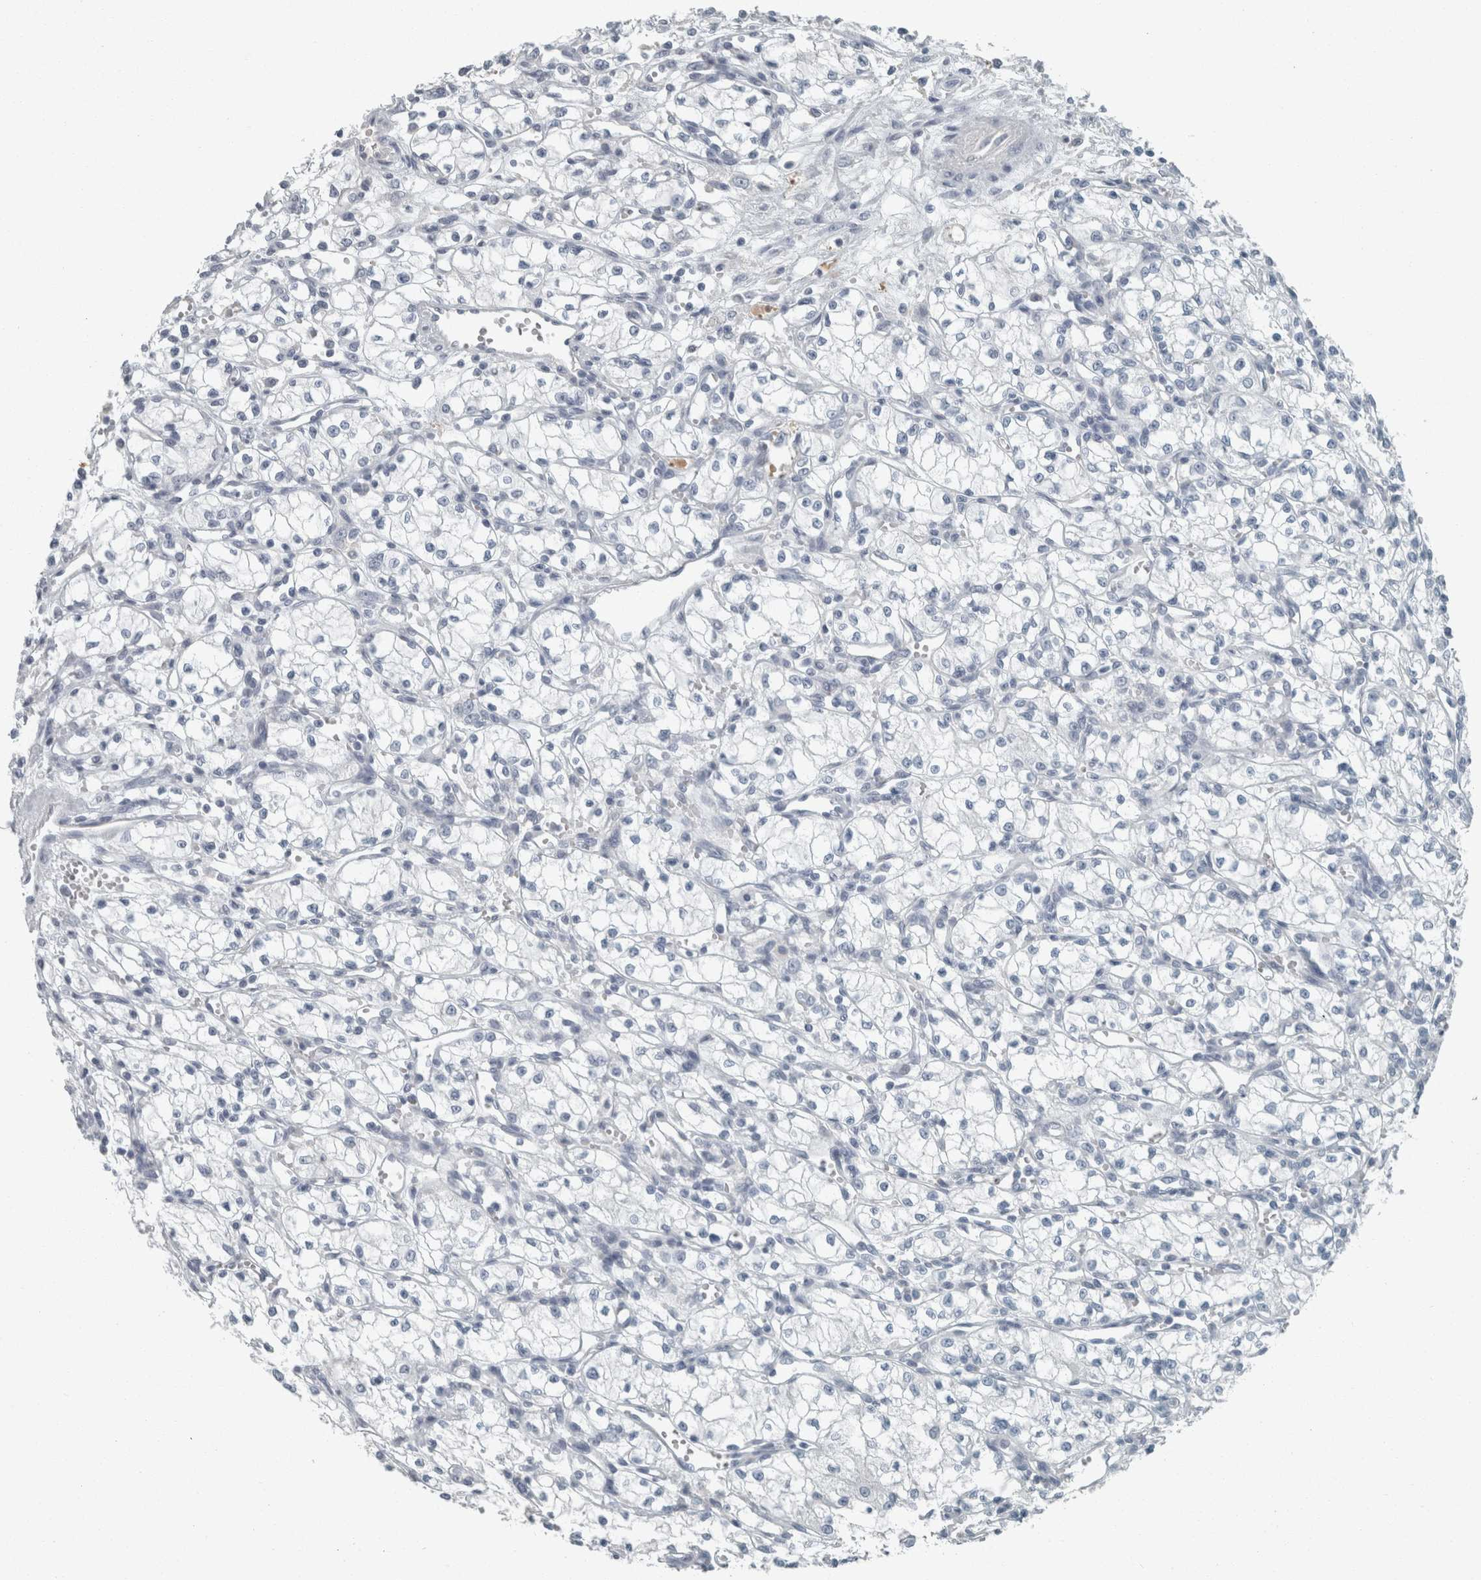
{"staining": {"intensity": "negative", "quantity": "none", "location": "none"}, "tissue": "renal cancer", "cell_type": "Tumor cells", "image_type": "cancer", "snomed": [{"axis": "morphology", "description": "Normal tissue, NOS"}, {"axis": "morphology", "description": "Adenocarcinoma, NOS"}, {"axis": "topography", "description": "Kidney"}], "caption": "The micrograph reveals no significant expression in tumor cells of renal adenocarcinoma. (DAB immunohistochemistry with hematoxylin counter stain).", "gene": "CHL1", "patient": {"sex": "male", "age": 59}}